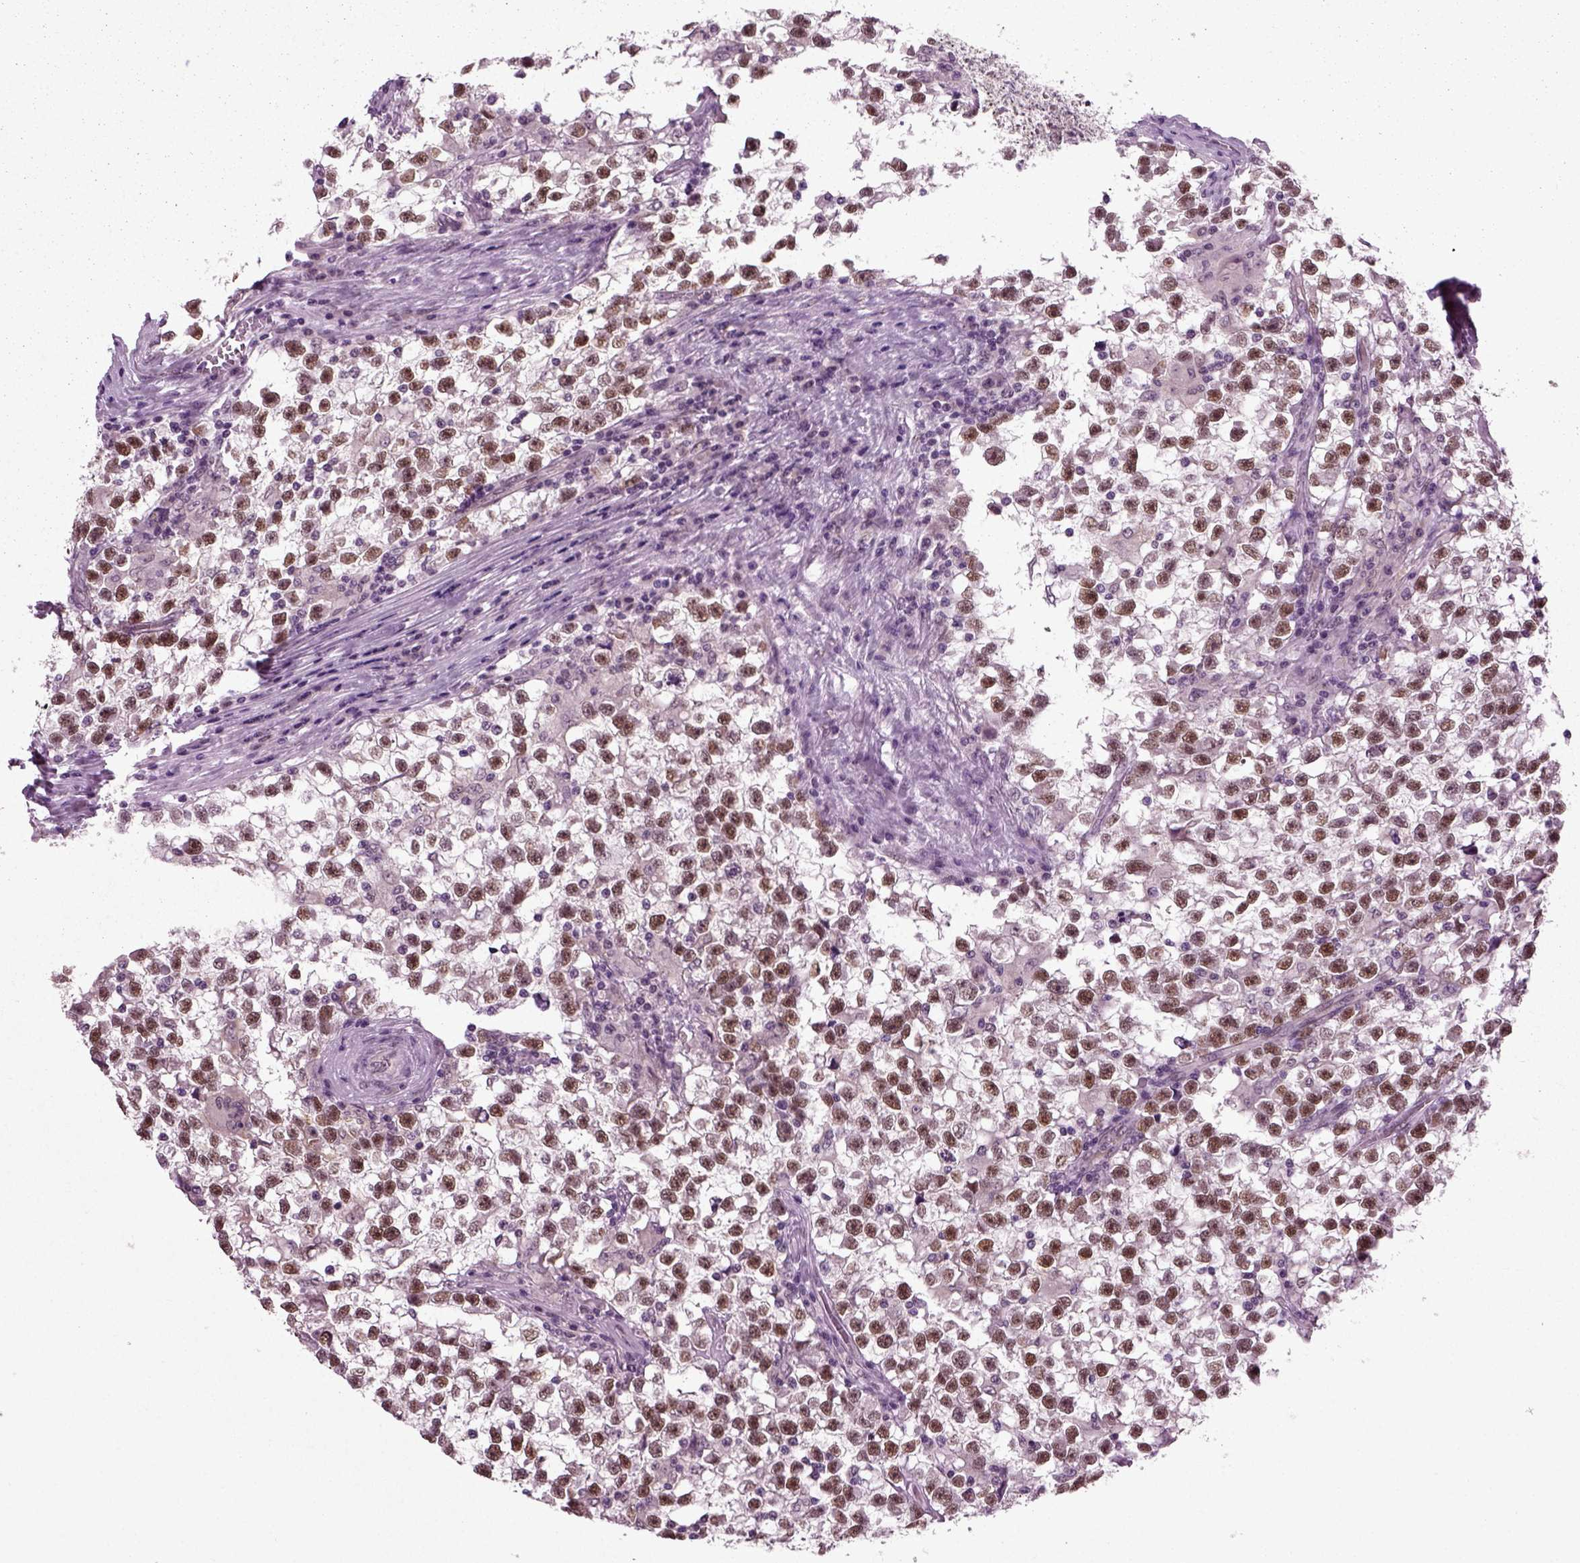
{"staining": {"intensity": "strong", "quantity": ">75%", "location": "nuclear"}, "tissue": "testis cancer", "cell_type": "Tumor cells", "image_type": "cancer", "snomed": [{"axis": "morphology", "description": "Seminoma, NOS"}, {"axis": "topography", "description": "Testis"}], "caption": "Testis cancer stained with IHC displays strong nuclear staining in about >75% of tumor cells. The staining is performed using DAB (3,3'-diaminobenzidine) brown chromogen to label protein expression. The nuclei are counter-stained blue using hematoxylin.", "gene": "RCOR3", "patient": {"sex": "male", "age": 31}}